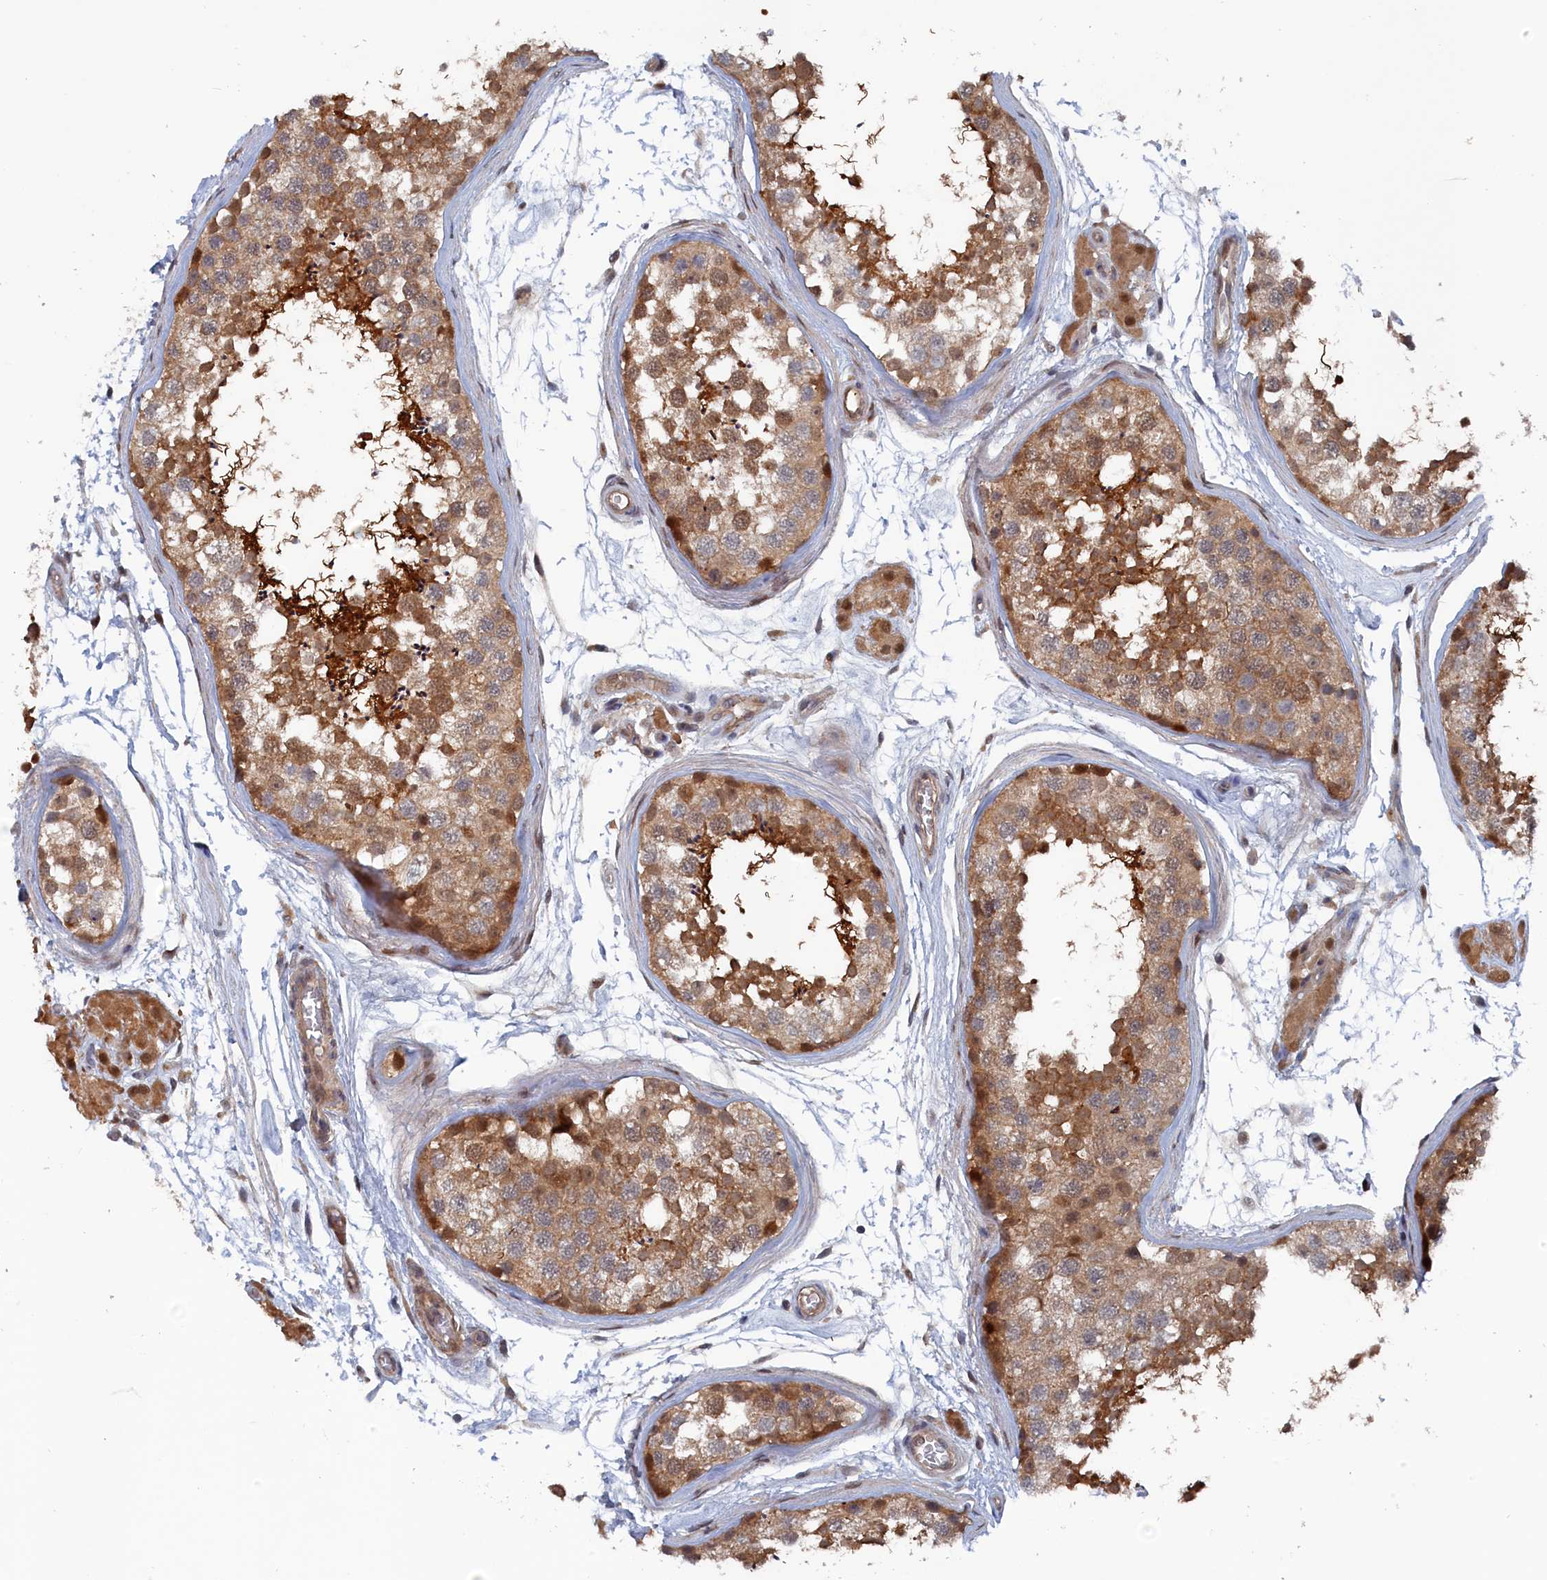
{"staining": {"intensity": "moderate", "quantity": ">75%", "location": "cytoplasmic/membranous,nuclear"}, "tissue": "testis", "cell_type": "Cells in seminiferous ducts", "image_type": "normal", "snomed": [{"axis": "morphology", "description": "Normal tissue, NOS"}, {"axis": "topography", "description": "Testis"}], "caption": "IHC of normal human testis exhibits medium levels of moderate cytoplasmic/membranous,nuclear expression in approximately >75% of cells in seminiferous ducts.", "gene": "ELOVL6", "patient": {"sex": "male", "age": 56}}